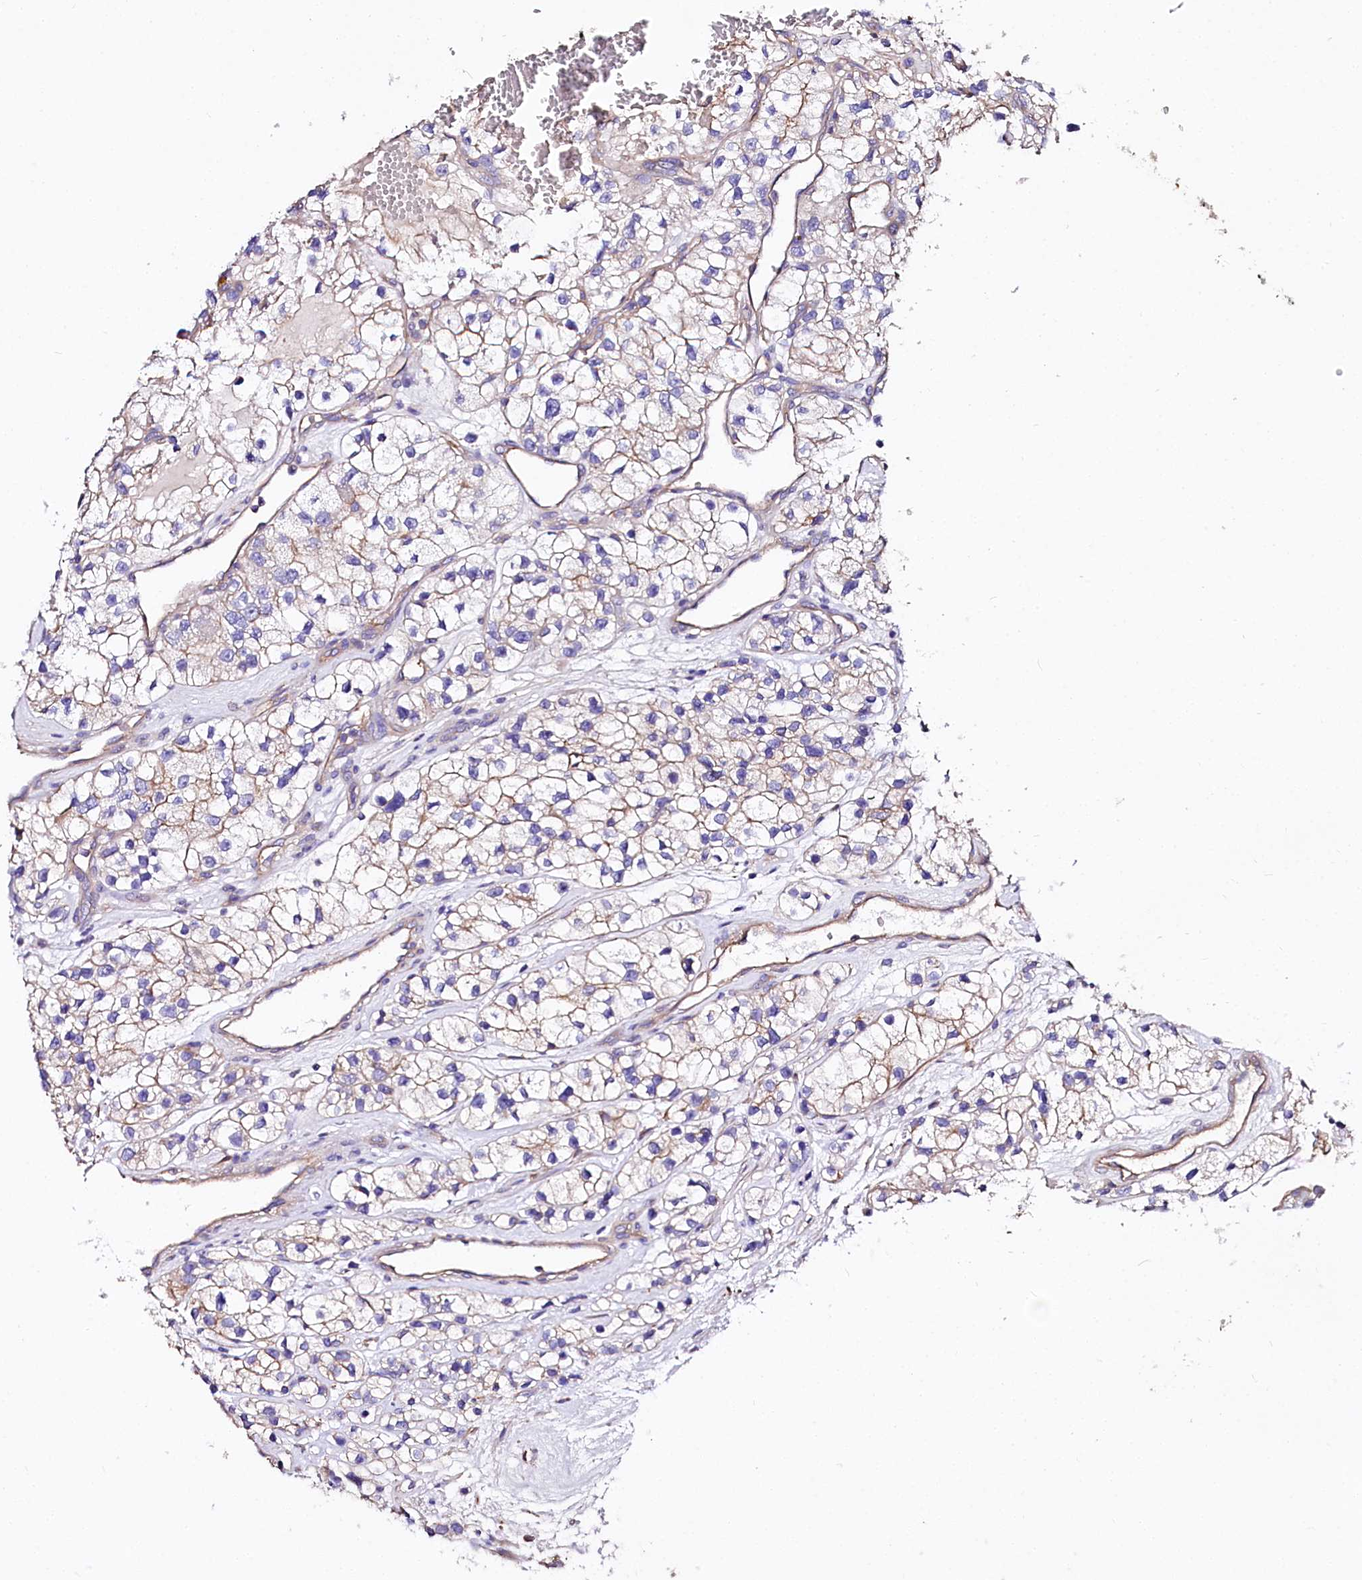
{"staining": {"intensity": "weak", "quantity": ">75%", "location": "cytoplasmic/membranous"}, "tissue": "renal cancer", "cell_type": "Tumor cells", "image_type": "cancer", "snomed": [{"axis": "morphology", "description": "Adenocarcinoma, NOS"}, {"axis": "topography", "description": "Kidney"}], "caption": "IHC (DAB (3,3'-diaminobenzidine)) staining of human renal cancer reveals weak cytoplasmic/membranous protein expression in approximately >75% of tumor cells.", "gene": "FCHSD2", "patient": {"sex": "female", "age": 57}}